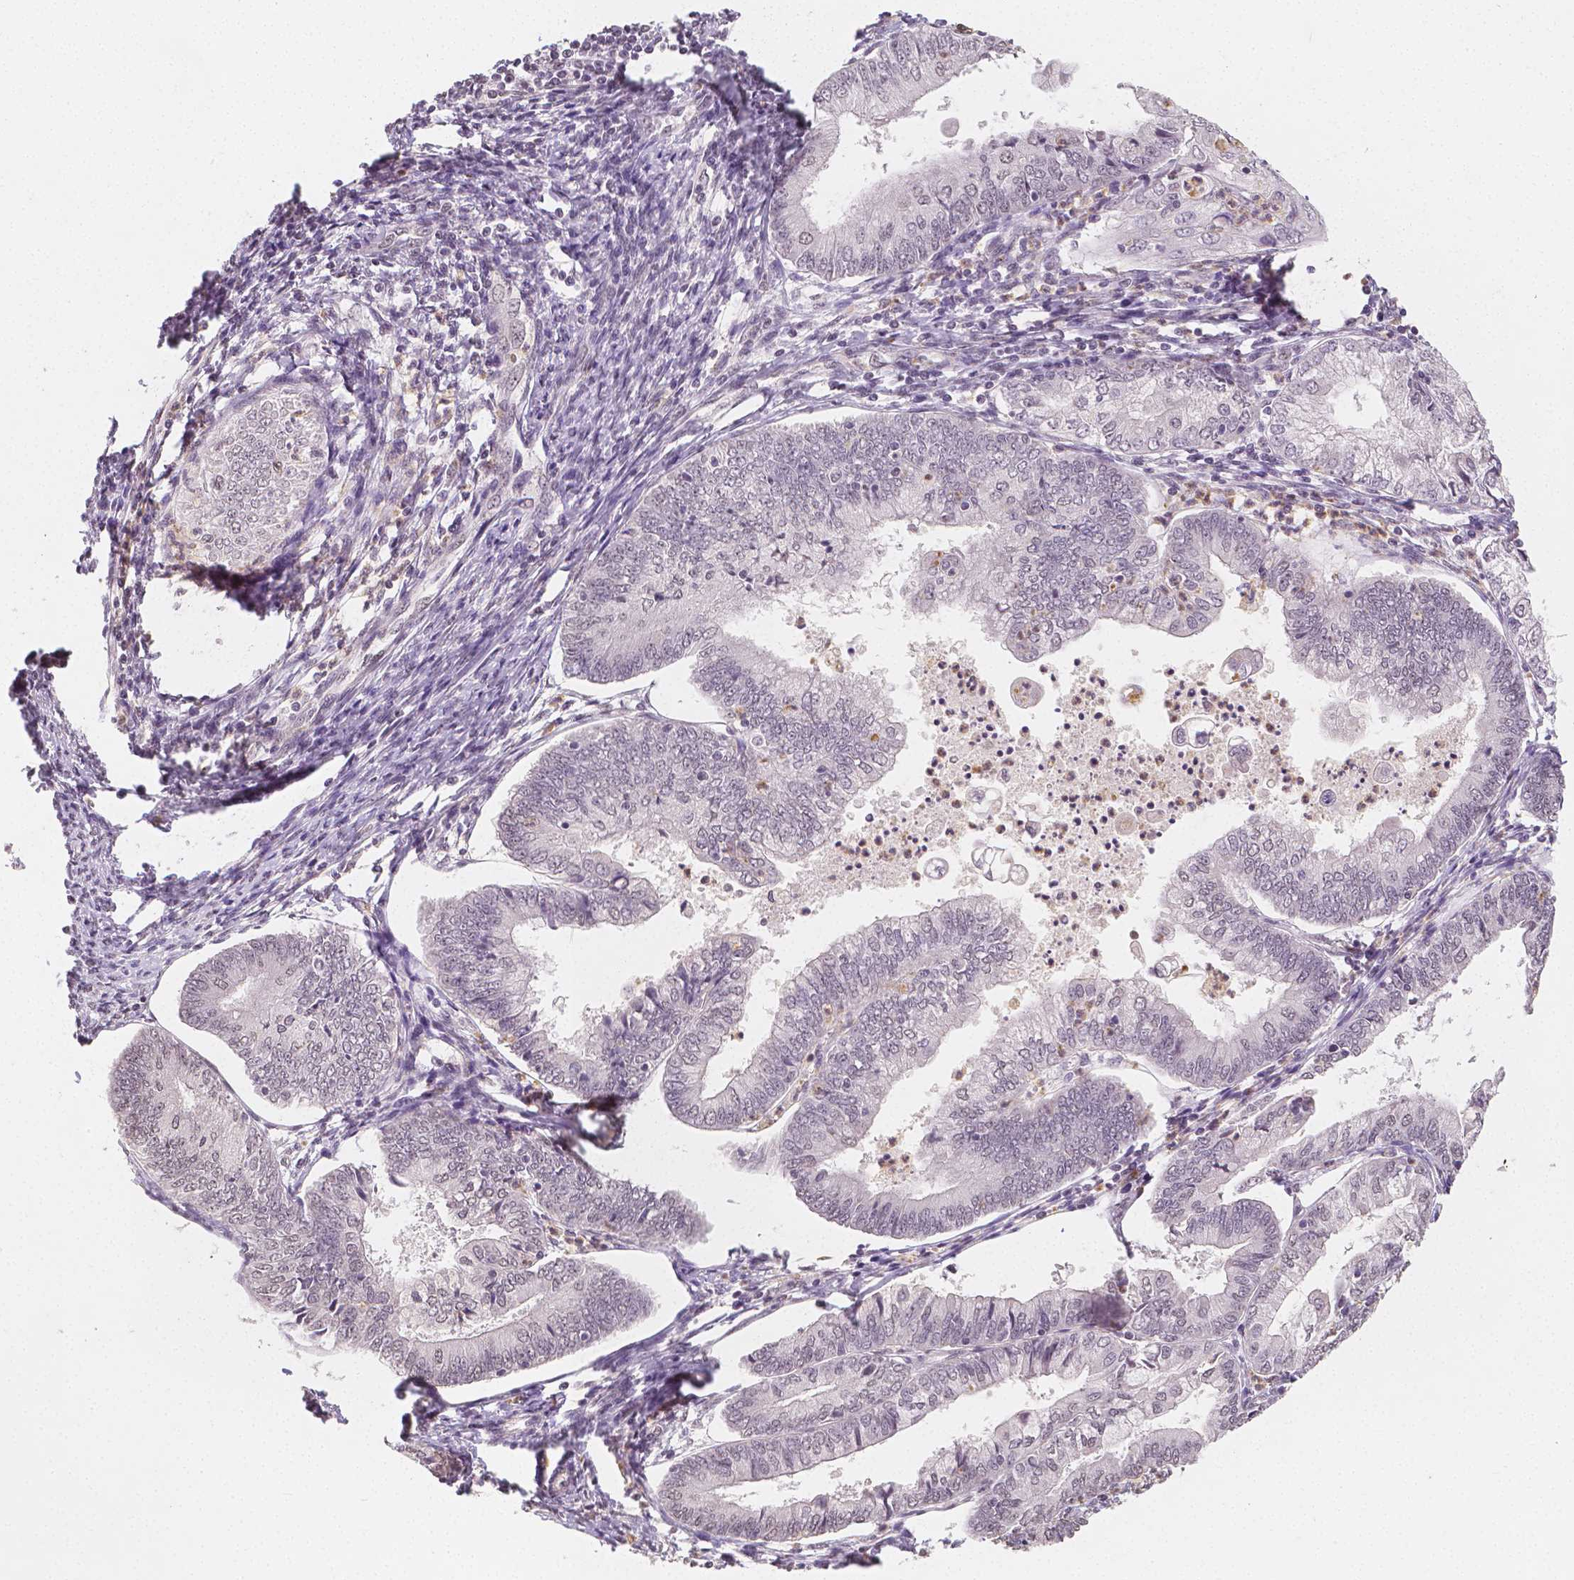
{"staining": {"intensity": "negative", "quantity": "none", "location": "none"}, "tissue": "endometrial cancer", "cell_type": "Tumor cells", "image_type": "cancer", "snomed": [{"axis": "morphology", "description": "Adenocarcinoma, NOS"}, {"axis": "topography", "description": "Endometrium"}], "caption": "The micrograph displays no significant positivity in tumor cells of endometrial cancer (adenocarcinoma).", "gene": "NOLC1", "patient": {"sex": "female", "age": 55}}